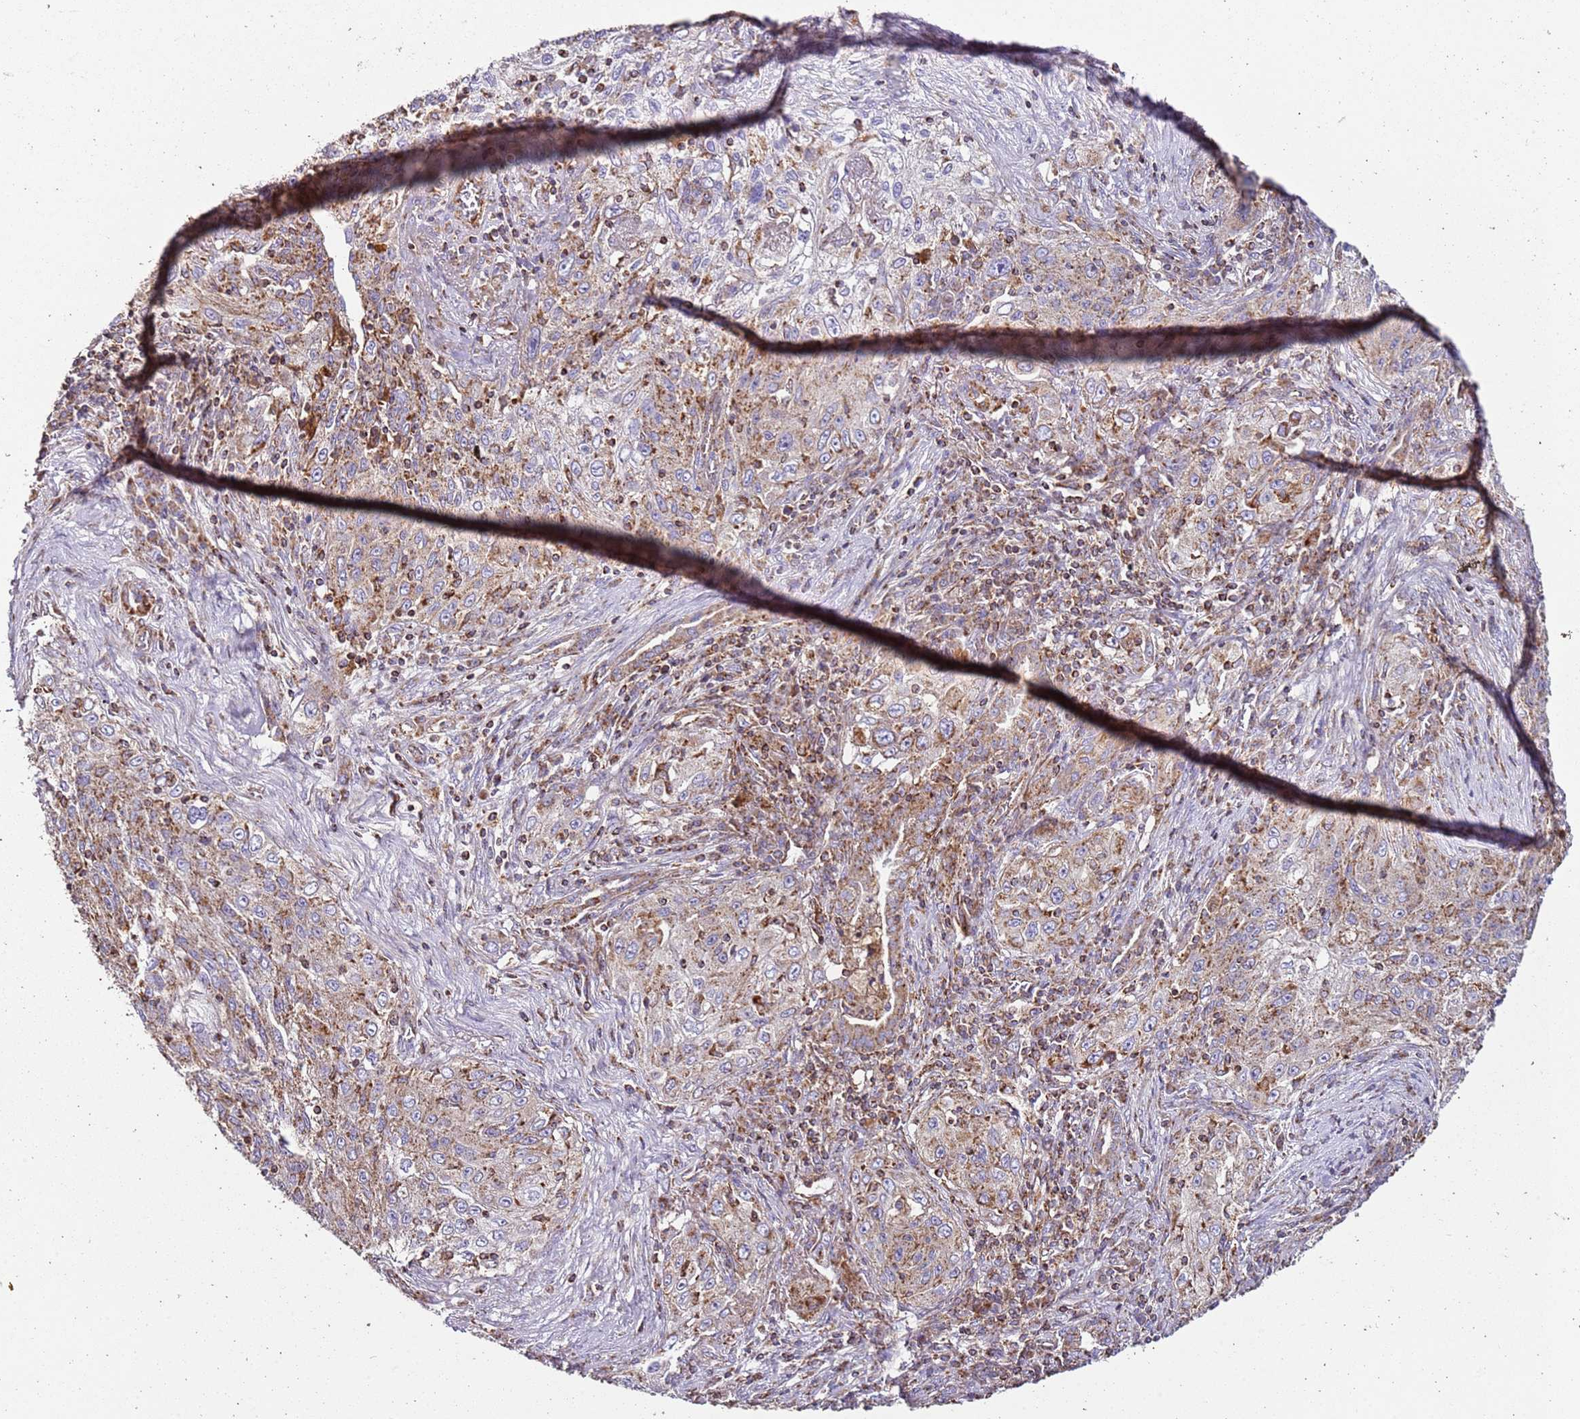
{"staining": {"intensity": "moderate", "quantity": "25%-75%", "location": "cytoplasmic/membranous"}, "tissue": "lung cancer", "cell_type": "Tumor cells", "image_type": "cancer", "snomed": [{"axis": "morphology", "description": "Squamous cell carcinoma, NOS"}, {"axis": "topography", "description": "Lung"}], "caption": "The immunohistochemical stain shows moderate cytoplasmic/membranous expression in tumor cells of squamous cell carcinoma (lung) tissue.", "gene": "RMND5A", "patient": {"sex": "female", "age": 69}}